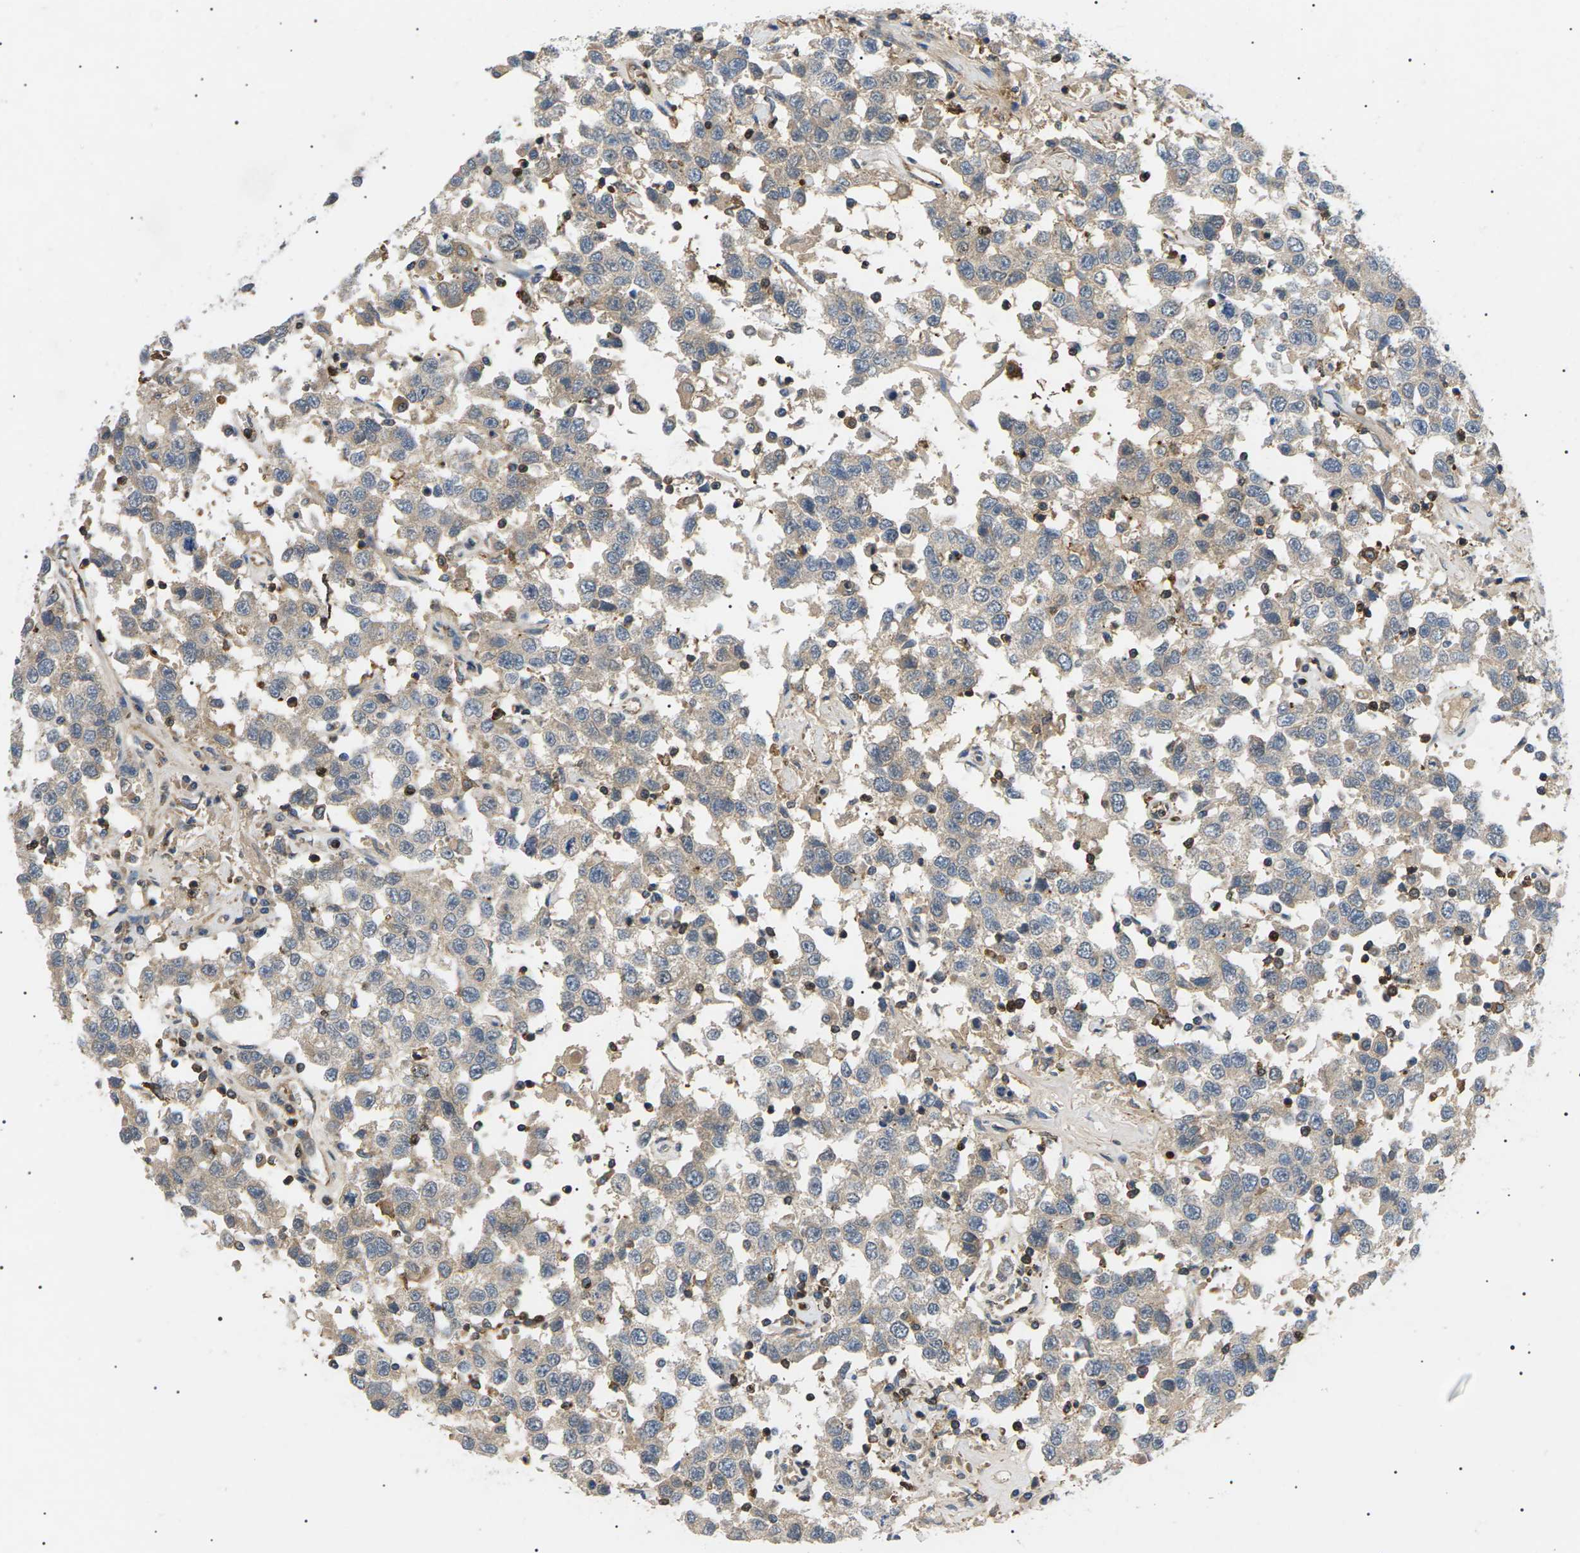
{"staining": {"intensity": "weak", "quantity": "<25%", "location": "cytoplasmic/membranous"}, "tissue": "testis cancer", "cell_type": "Tumor cells", "image_type": "cancer", "snomed": [{"axis": "morphology", "description": "Seminoma, NOS"}, {"axis": "topography", "description": "Testis"}], "caption": "Immunohistochemistry histopathology image of neoplastic tissue: testis cancer stained with DAB (3,3'-diaminobenzidine) reveals no significant protein positivity in tumor cells.", "gene": "TMTC4", "patient": {"sex": "male", "age": 41}}